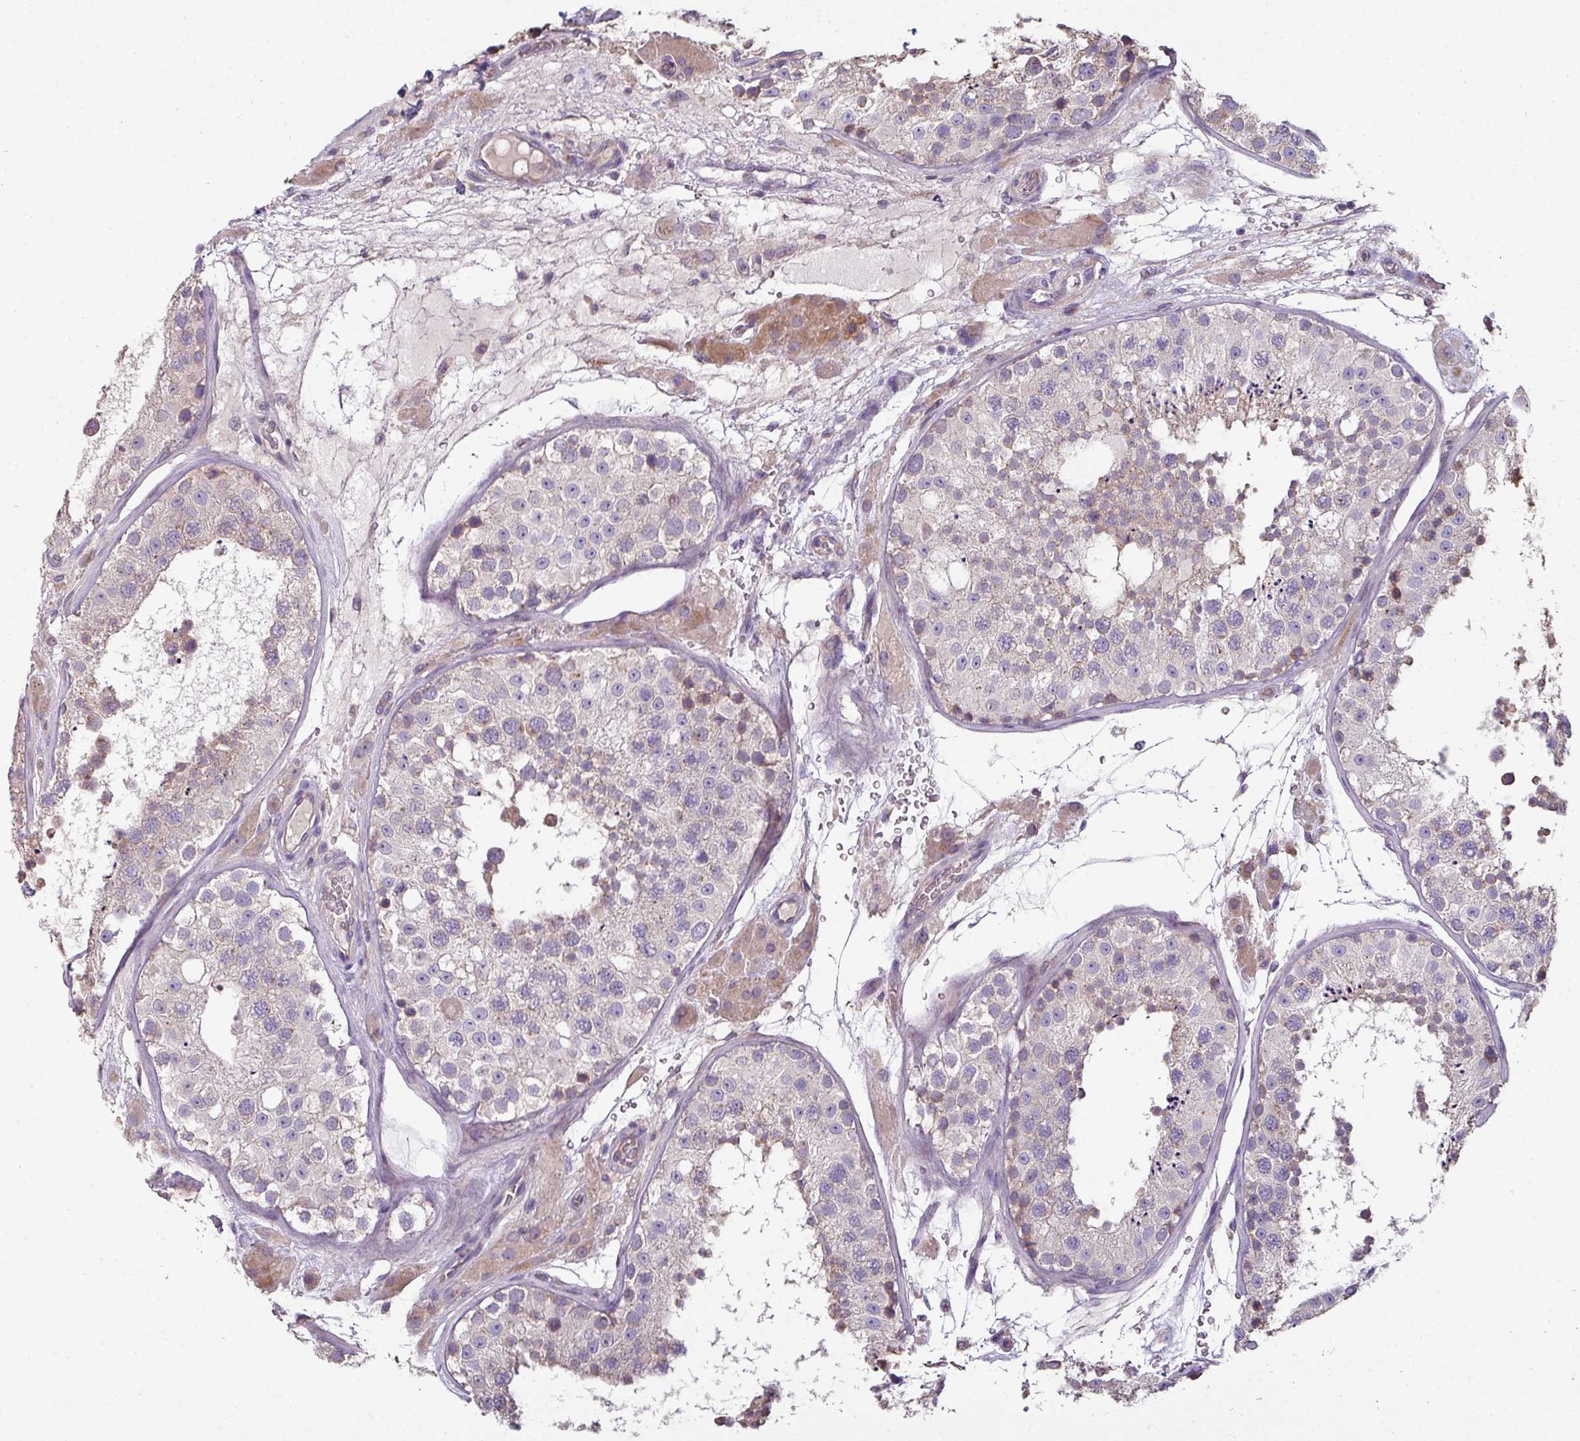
{"staining": {"intensity": "moderate", "quantity": "25%-75%", "location": "cytoplasmic/membranous"}, "tissue": "testis", "cell_type": "Cells in seminiferous ducts", "image_type": "normal", "snomed": [{"axis": "morphology", "description": "Normal tissue, NOS"}, {"axis": "topography", "description": "Testis"}], "caption": "Protein staining of normal testis reveals moderate cytoplasmic/membranous expression in approximately 25%-75% of cells in seminiferous ducts. The staining is performed using DAB (3,3'-diaminobenzidine) brown chromogen to label protein expression. The nuclei are counter-stained blue using hematoxylin.", "gene": "LRRC9", "patient": {"sex": "male", "age": 26}}